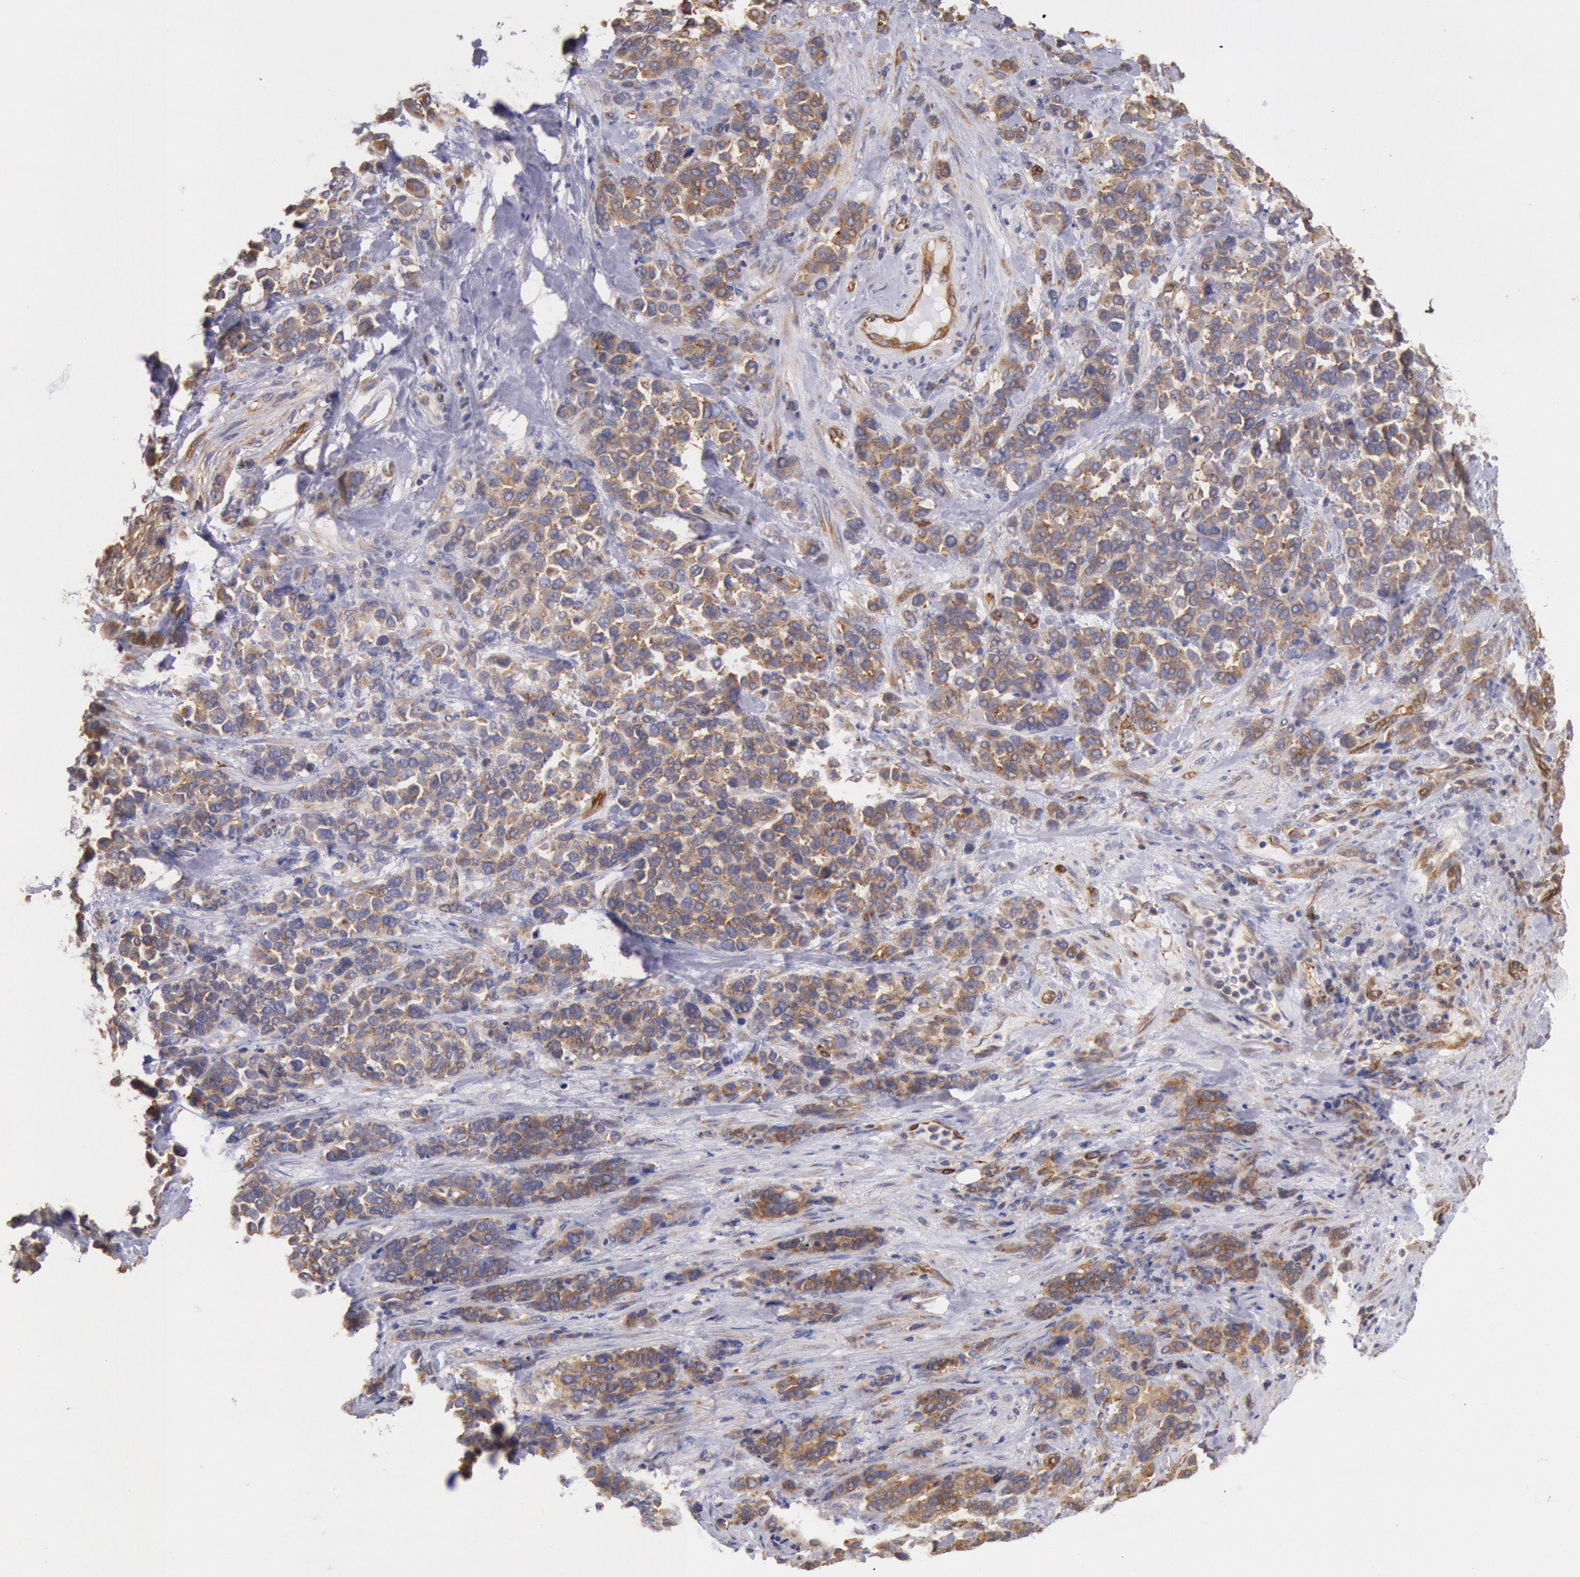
{"staining": {"intensity": "moderate", "quantity": ">75%", "location": "cytoplasmic/membranous"}, "tissue": "stomach cancer", "cell_type": "Tumor cells", "image_type": "cancer", "snomed": [{"axis": "morphology", "description": "Adenocarcinoma, NOS"}, {"axis": "topography", "description": "Stomach, upper"}], "caption": "A histopathology image of stomach adenocarcinoma stained for a protein shows moderate cytoplasmic/membranous brown staining in tumor cells. (DAB (3,3'-diaminobenzidine) IHC, brown staining for protein, blue staining for nuclei).", "gene": "DRG1", "patient": {"sex": "male", "age": 71}}